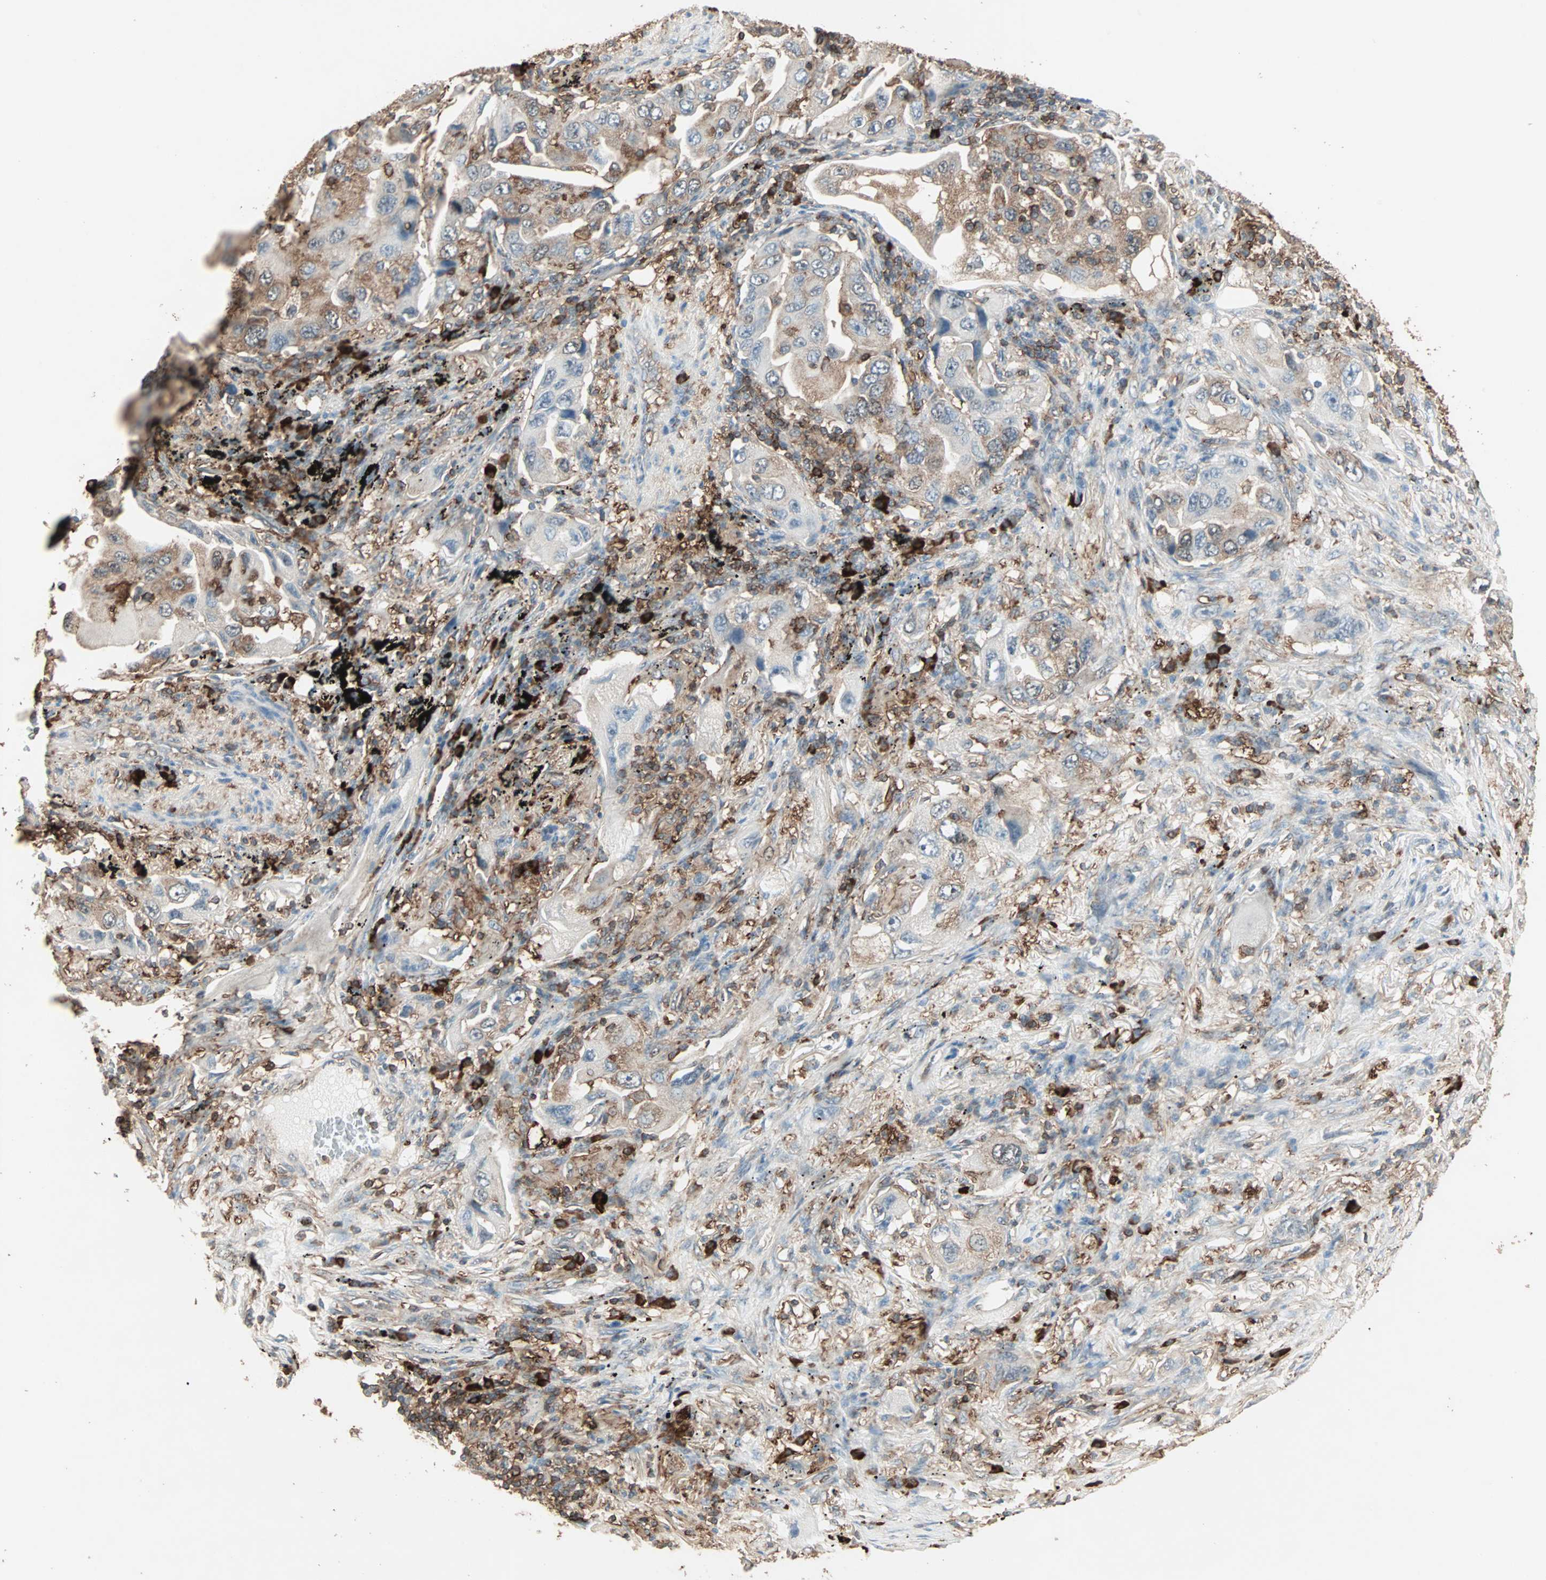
{"staining": {"intensity": "moderate", "quantity": ">75%", "location": "cytoplasmic/membranous"}, "tissue": "lung cancer", "cell_type": "Tumor cells", "image_type": "cancer", "snomed": [{"axis": "morphology", "description": "Adenocarcinoma, NOS"}, {"axis": "topography", "description": "Lung"}], "caption": "High-power microscopy captured an immunohistochemistry (IHC) photomicrograph of lung adenocarcinoma, revealing moderate cytoplasmic/membranous positivity in approximately >75% of tumor cells.", "gene": "MMP3", "patient": {"sex": "female", "age": 65}}